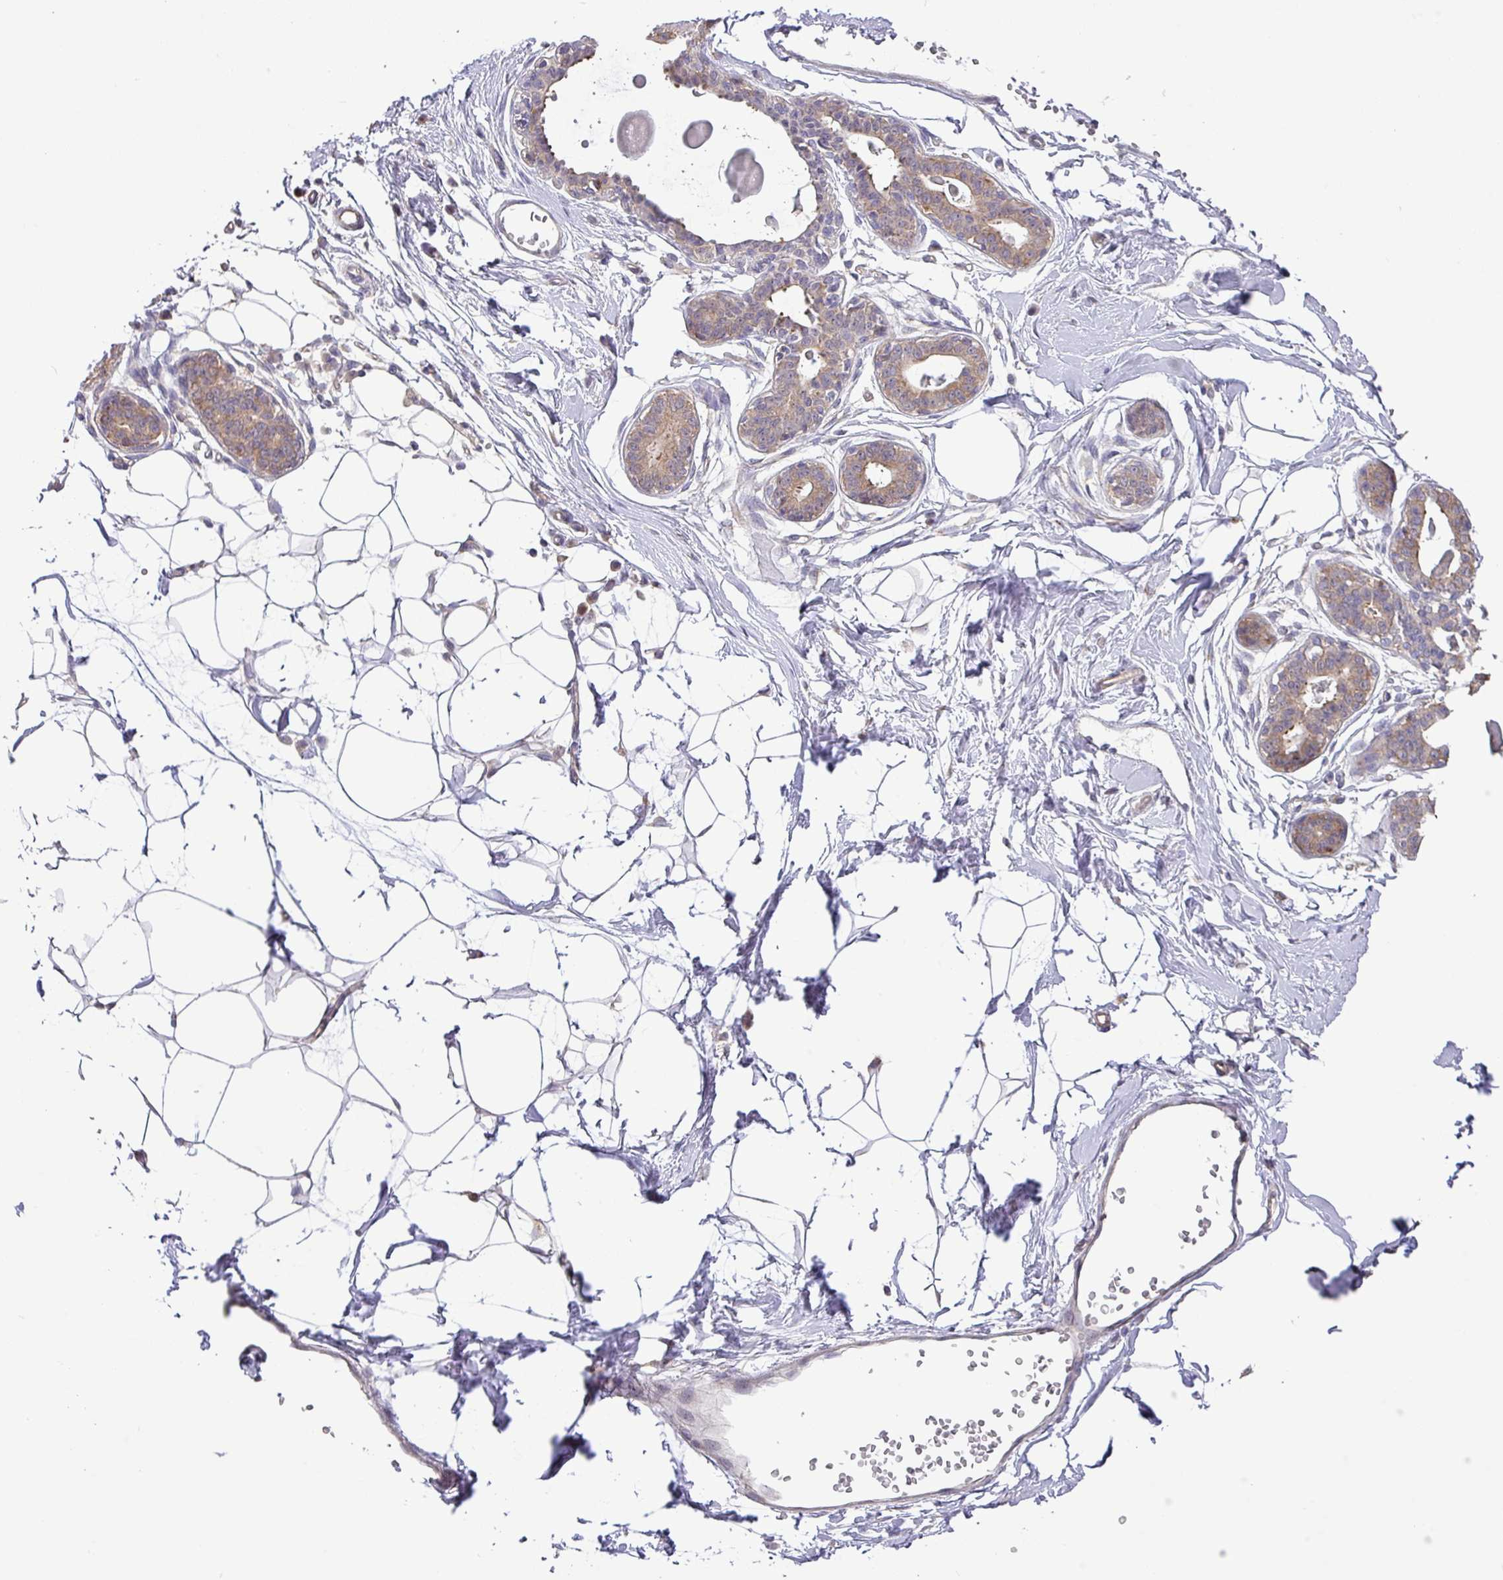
{"staining": {"intensity": "negative", "quantity": "none", "location": "none"}, "tissue": "breast", "cell_type": "Adipocytes", "image_type": "normal", "snomed": [{"axis": "morphology", "description": "Normal tissue, NOS"}, {"axis": "topography", "description": "Breast"}], "caption": "Immunohistochemical staining of unremarkable human breast reveals no significant expression in adipocytes. The staining was performed using DAB to visualize the protein expression in brown, while the nuclei were stained in blue with hematoxylin (Magnification: 20x).", "gene": "GALNT12", "patient": {"sex": "female", "age": 45}}